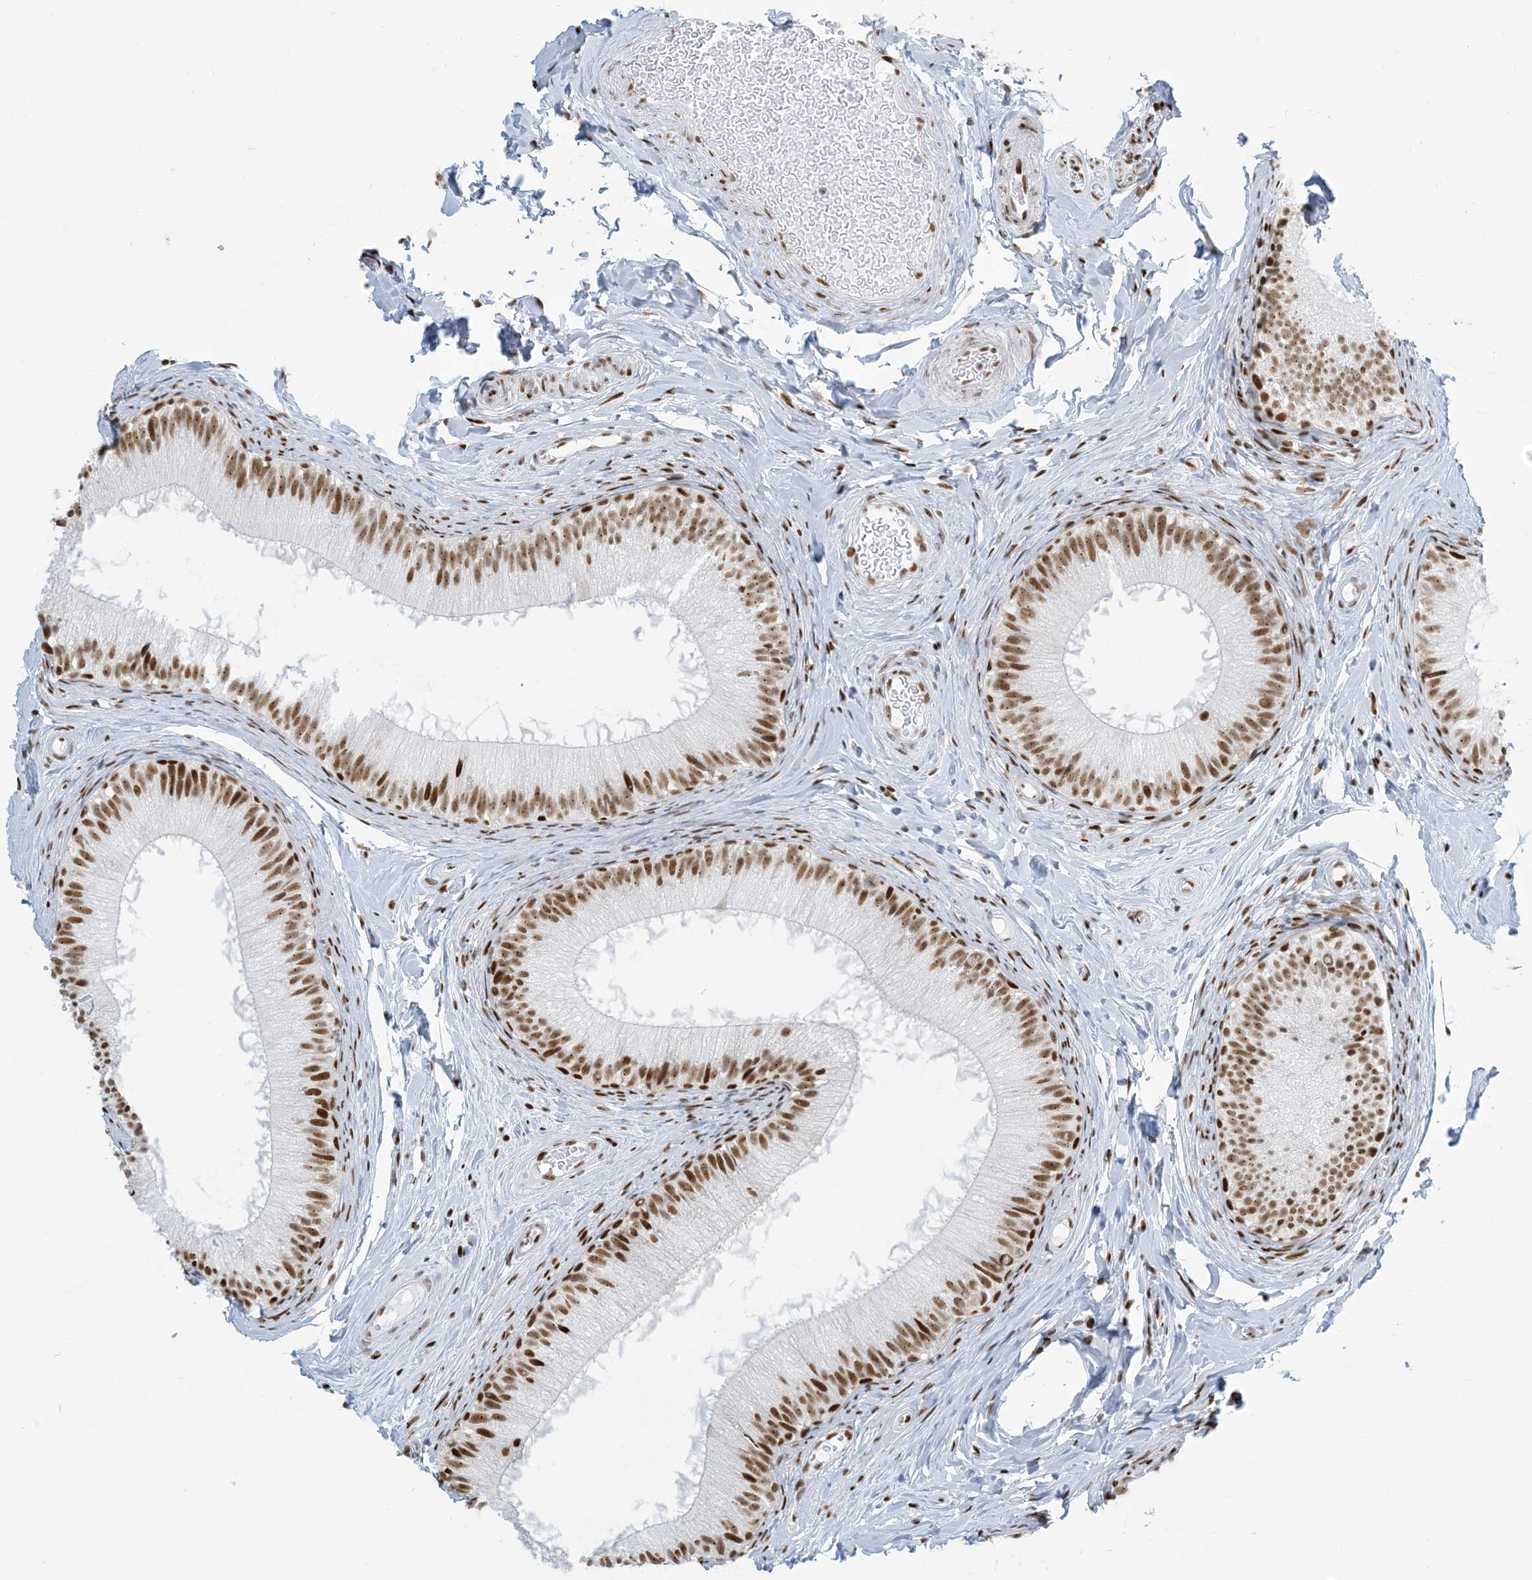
{"staining": {"intensity": "strong", "quantity": ">75%", "location": "nuclear"}, "tissue": "epididymis", "cell_type": "Glandular cells", "image_type": "normal", "snomed": [{"axis": "morphology", "description": "Normal tissue, NOS"}, {"axis": "topography", "description": "Epididymis"}], "caption": "Immunohistochemical staining of normal human epididymis exhibits >75% levels of strong nuclear protein staining in about >75% of glandular cells.", "gene": "STAG1", "patient": {"sex": "male", "age": 34}}